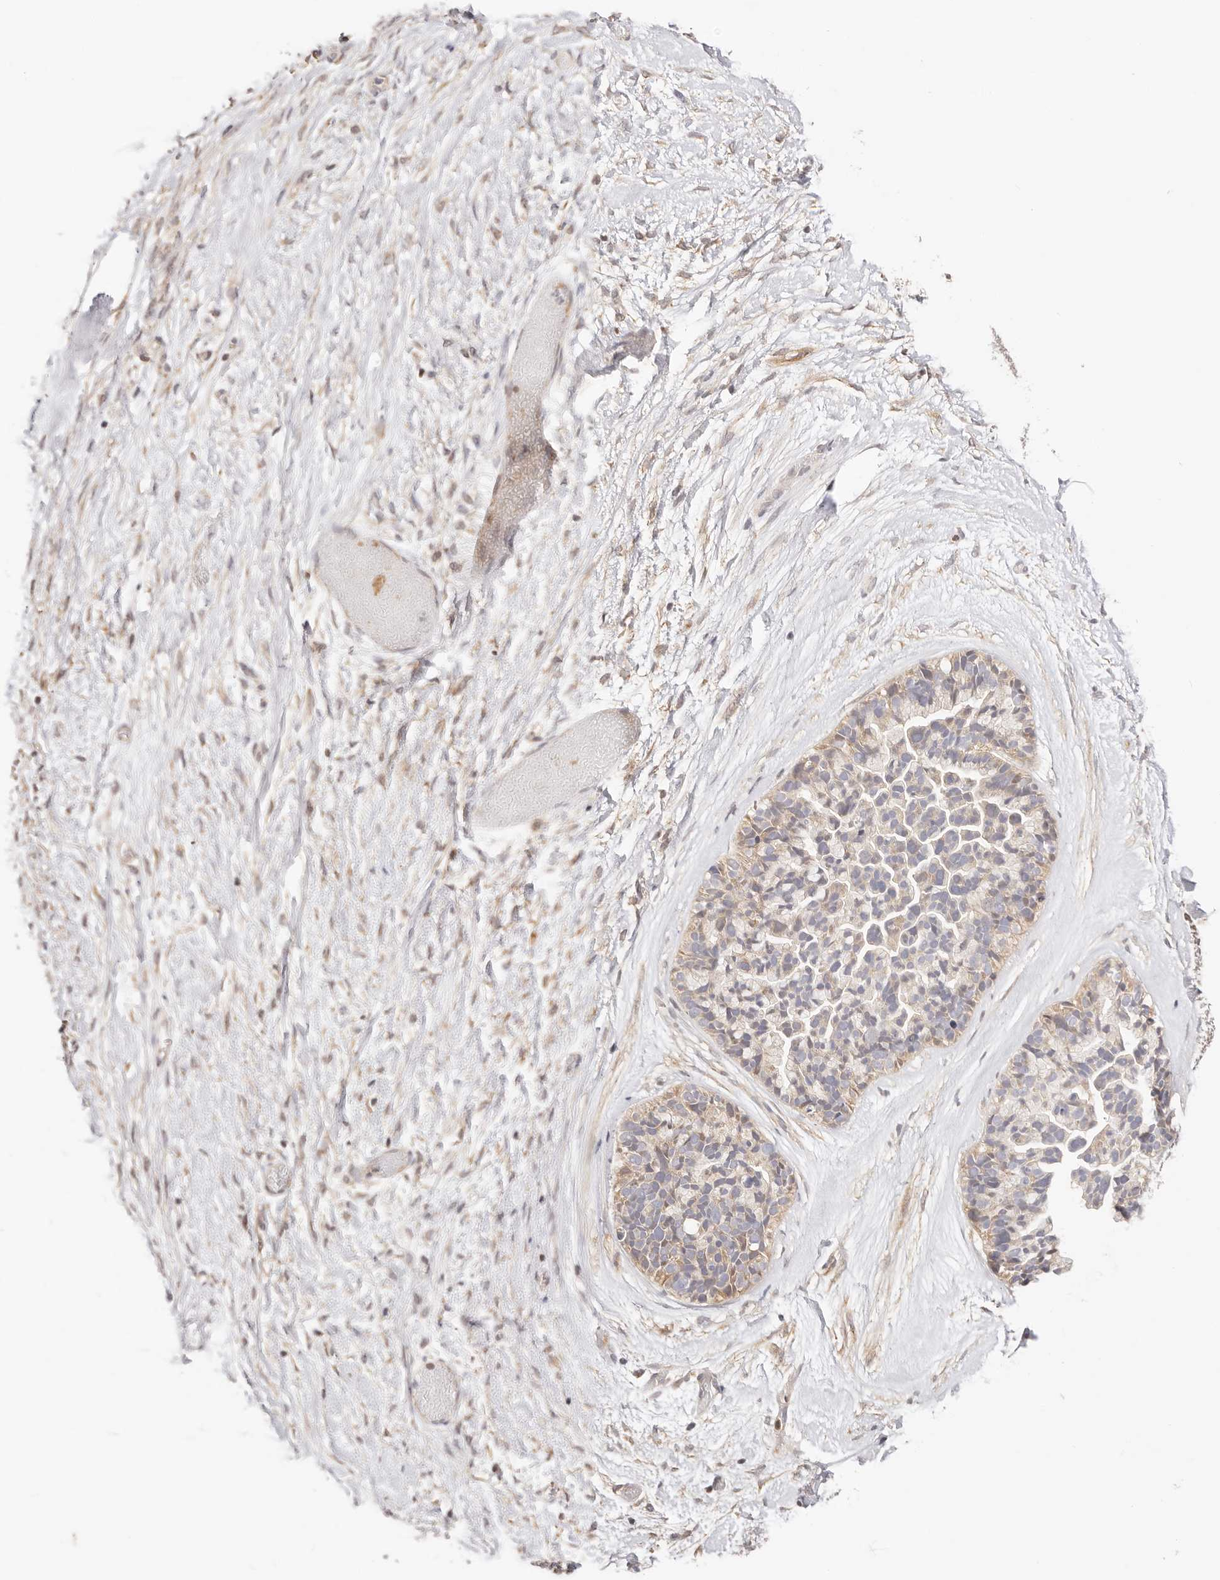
{"staining": {"intensity": "weak", "quantity": "25%-75%", "location": "cytoplasmic/membranous"}, "tissue": "ovarian cancer", "cell_type": "Tumor cells", "image_type": "cancer", "snomed": [{"axis": "morphology", "description": "Cystadenocarcinoma, serous, NOS"}, {"axis": "topography", "description": "Ovary"}], "caption": "Protein positivity by immunohistochemistry (IHC) displays weak cytoplasmic/membranous positivity in about 25%-75% of tumor cells in ovarian cancer (serous cystadenocarcinoma). (Stains: DAB in brown, nuclei in blue, Microscopy: brightfield microscopy at high magnification).", "gene": "KCMF1", "patient": {"sex": "female", "age": 56}}